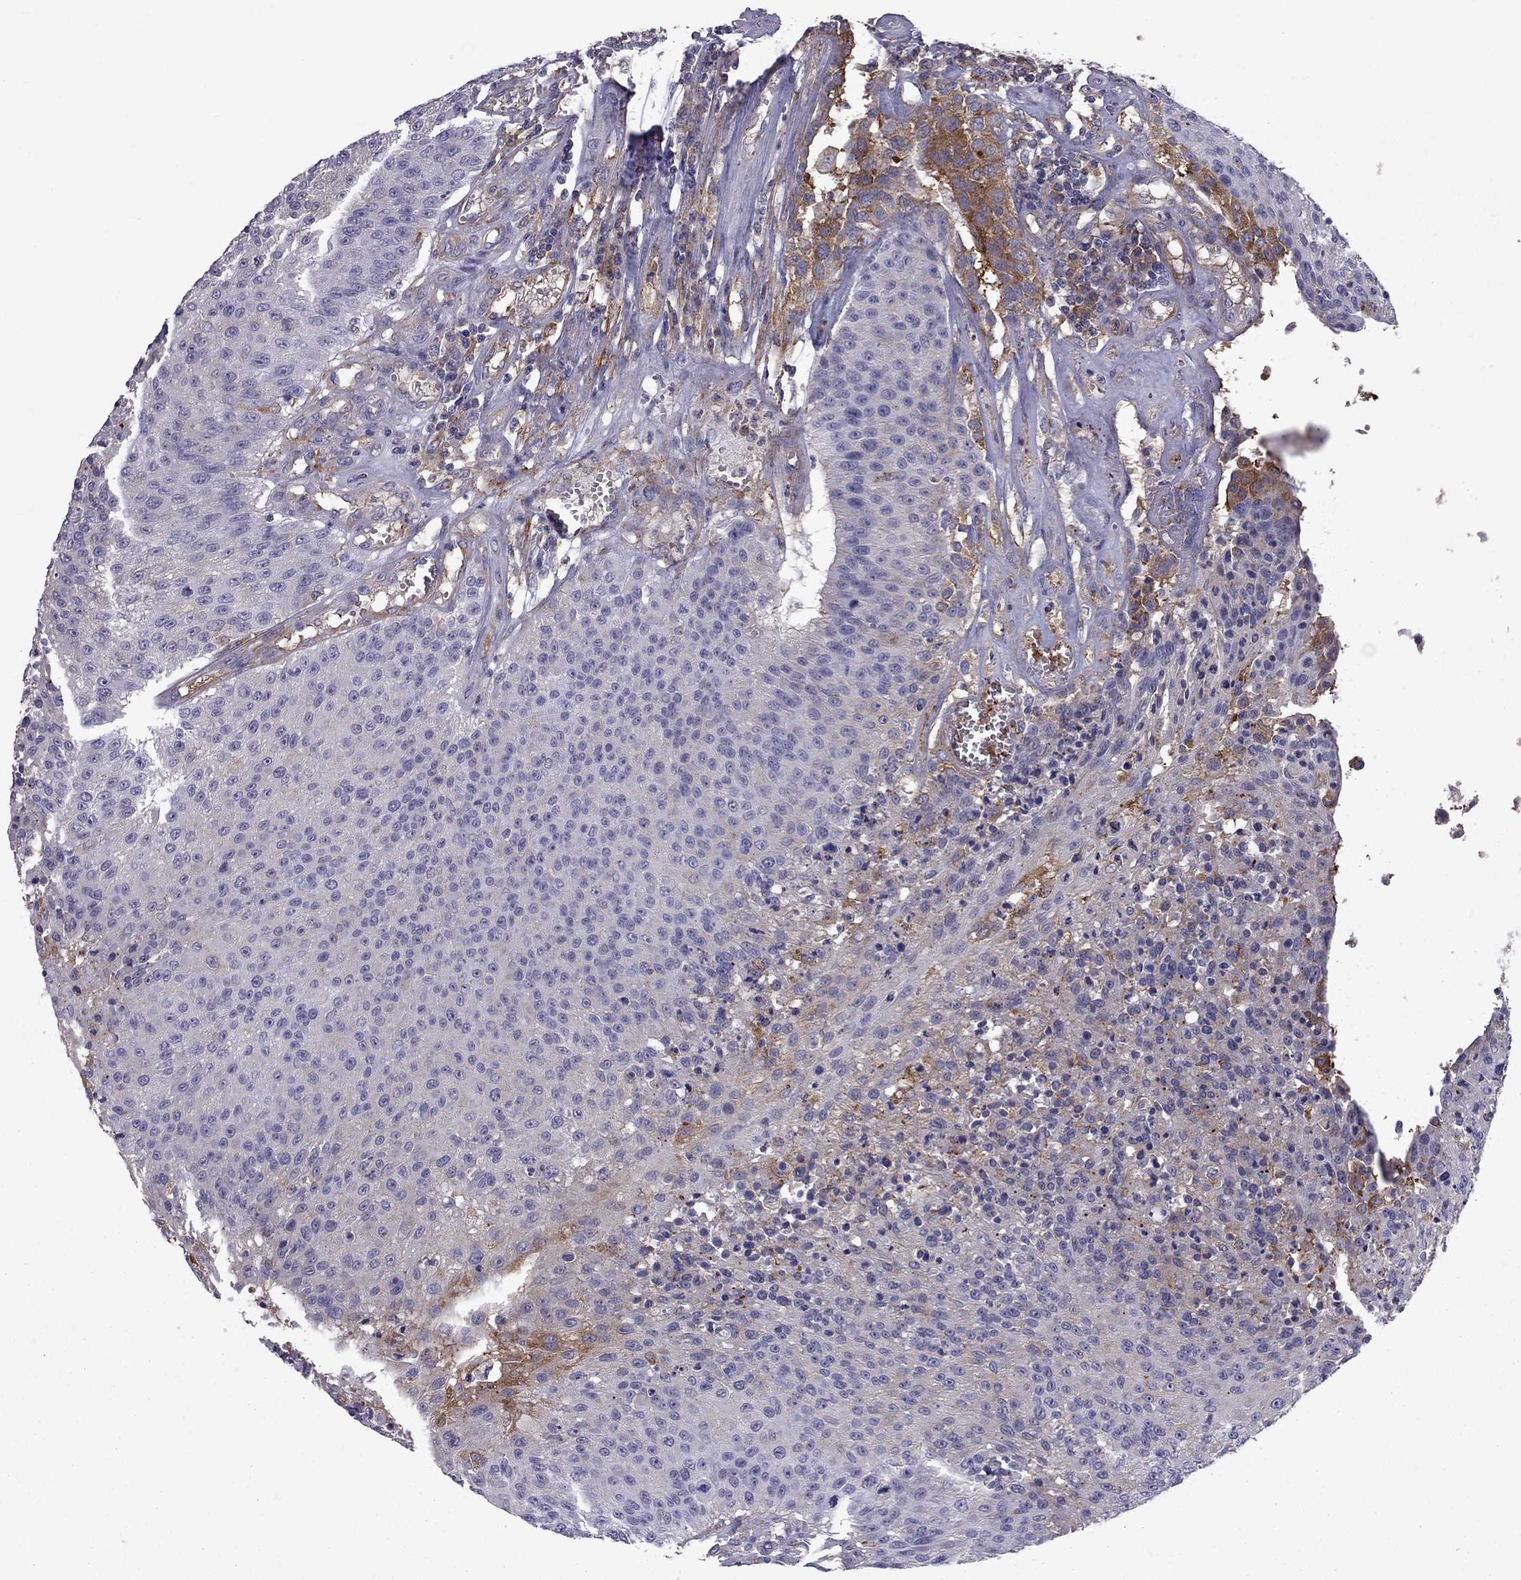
{"staining": {"intensity": "strong", "quantity": "<25%", "location": "cytoplasmic/membranous"}, "tissue": "urothelial cancer", "cell_type": "Tumor cells", "image_type": "cancer", "snomed": [{"axis": "morphology", "description": "Urothelial carcinoma, NOS"}, {"axis": "topography", "description": "Urinary bladder"}], "caption": "Human urothelial cancer stained with a protein marker exhibits strong staining in tumor cells.", "gene": "EIF4E3", "patient": {"sex": "male", "age": 55}}